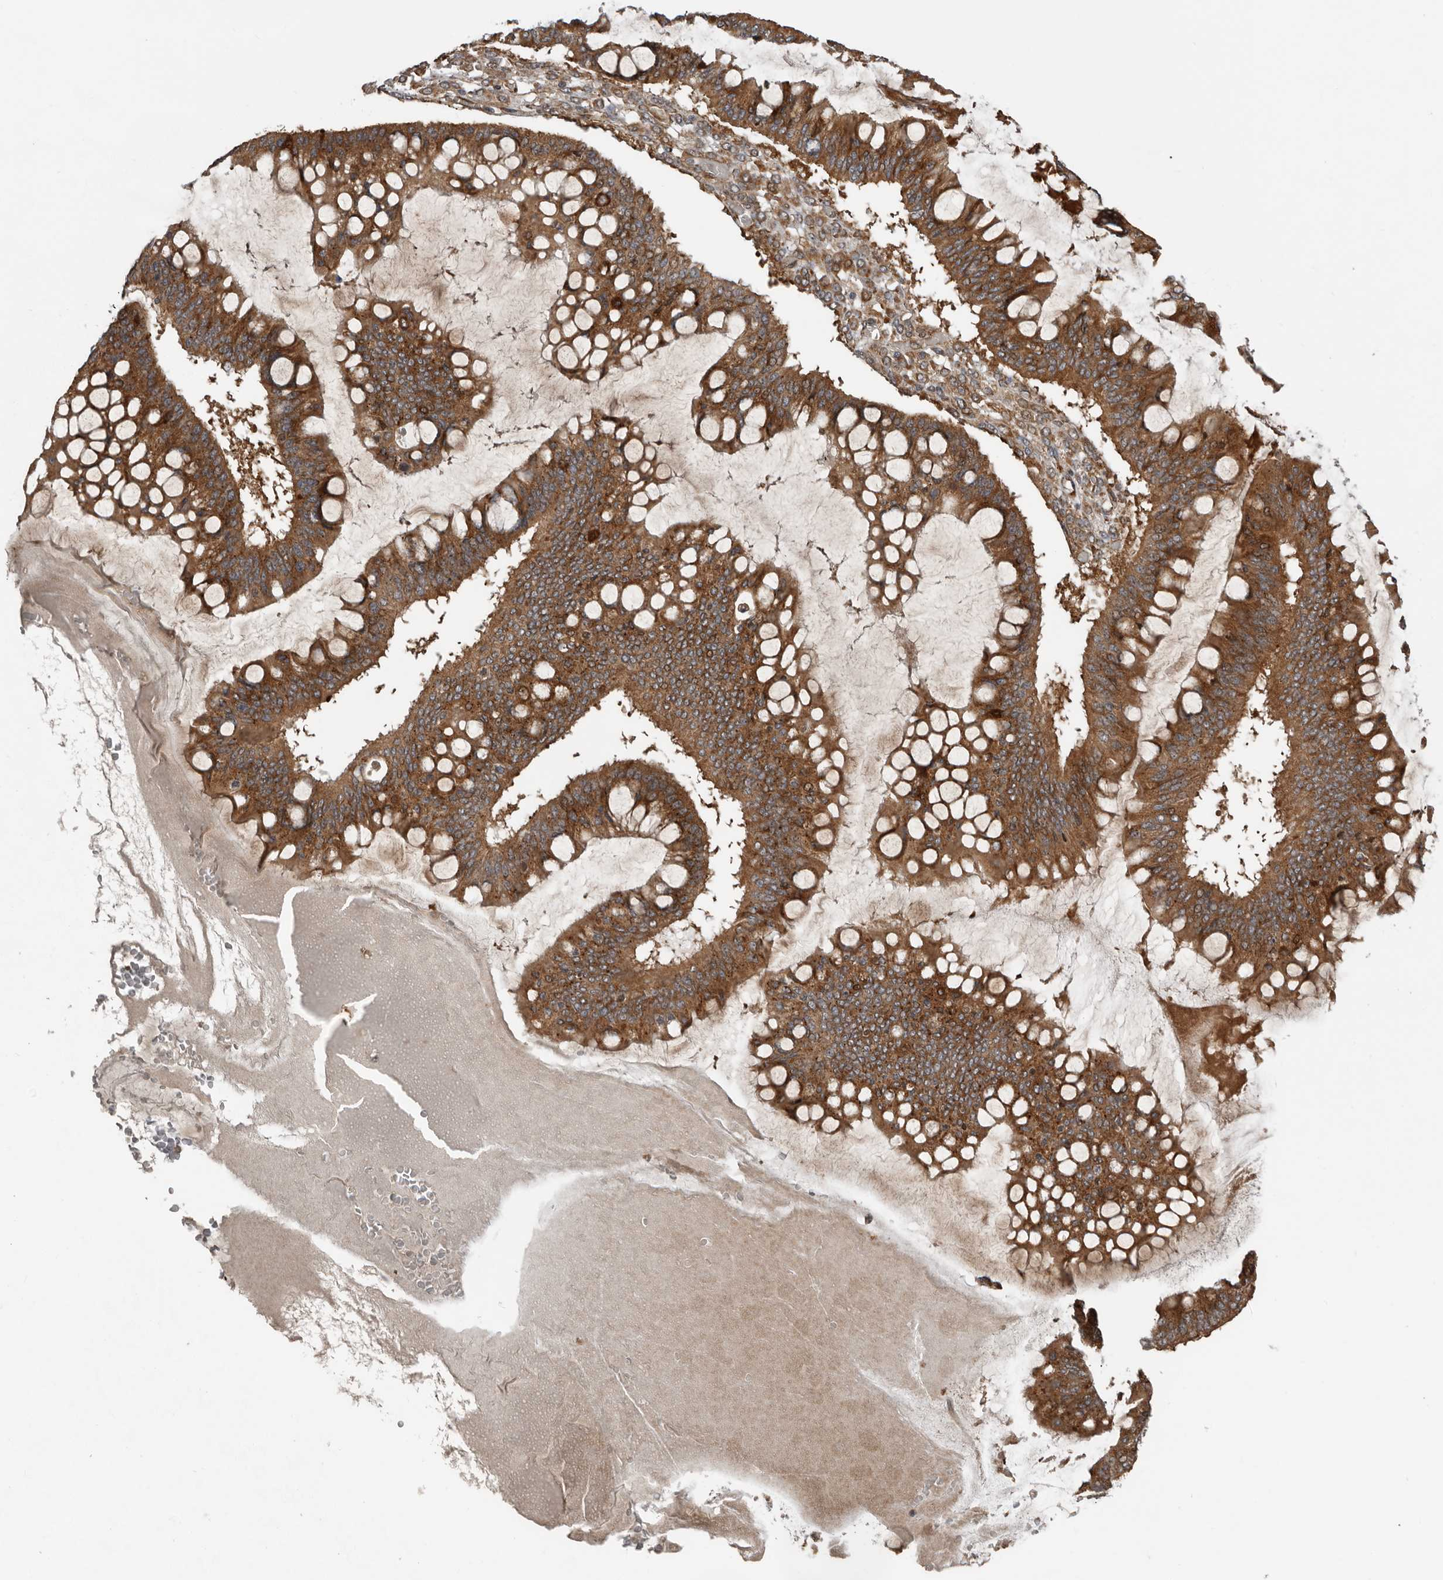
{"staining": {"intensity": "strong", "quantity": ">75%", "location": "cytoplasmic/membranous"}, "tissue": "ovarian cancer", "cell_type": "Tumor cells", "image_type": "cancer", "snomed": [{"axis": "morphology", "description": "Cystadenocarcinoma, mucinous, NOS"}, {"axis": "topography", "description": "Ovary"}], "caption": "Protein analysis of mucinous cystadenocarcinoma (ovarian) tissue demonstrates strong cytoplasmic/membranous positivity in about >75% of tumor cells. (DAB (3,3'-diaminobenzidine) IHC with brightfield microscopy, high magnification).", "gene": "CCDC190", "patient": {"sex": "female", "age": 73}}